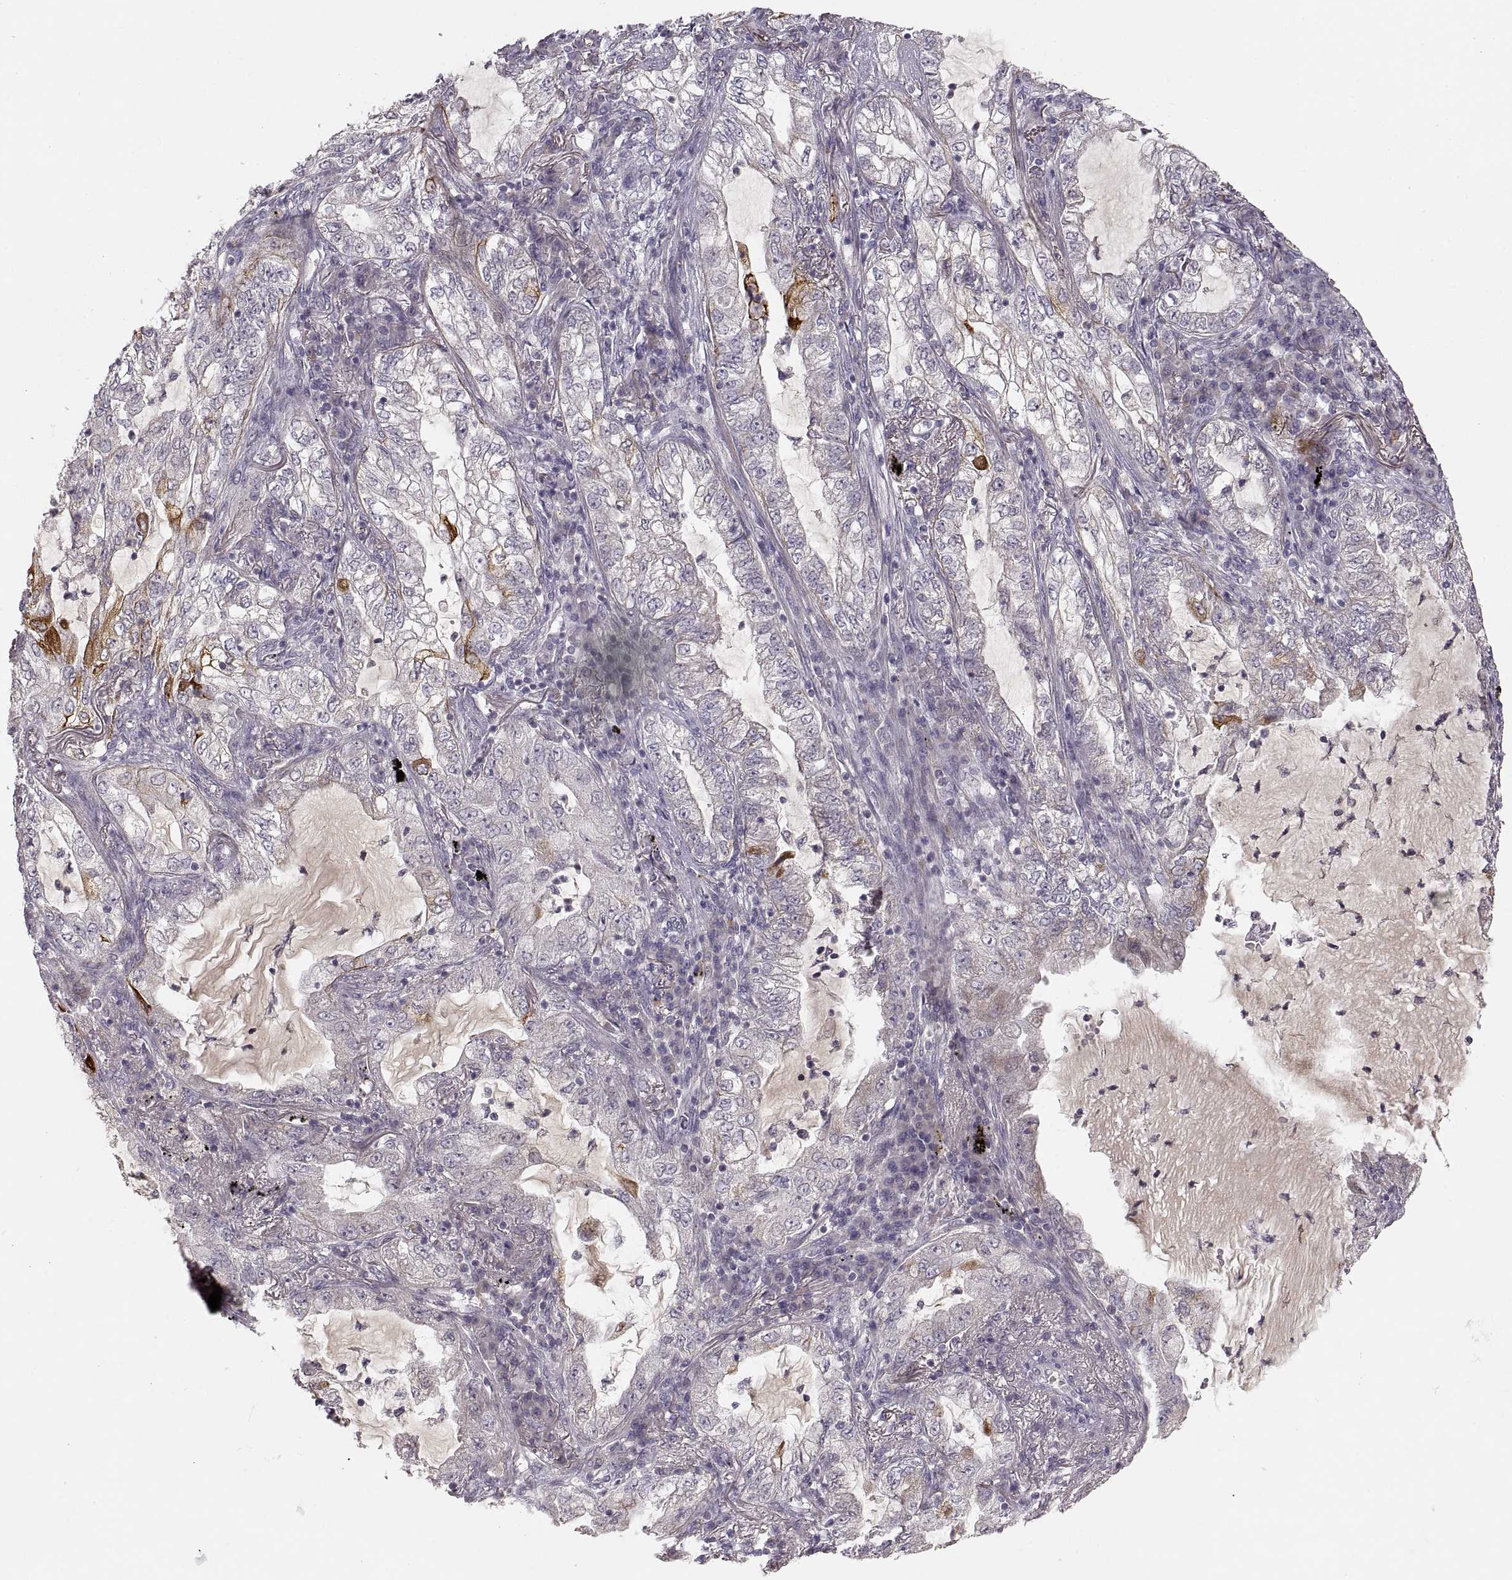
{"staining": {"intensity": "strong", "quantity": "<25%", "location": "cytoplasmic/membranous"}, "tissue": "lung cancer", "cell_type": "Tumor cells", "image_type": "cancer", "snomed": [{"axis": "morphology", "description": "Adenocarcinoma, NOS"}, {"axis": "topography", "description": "Lung"}], "caption": "Human lung adenocarcinoma stained for a protein (brown) exhibits strong cytoplasmic/membranous positive staining in approximately <25% of tumor cells.", "gene": "LAMC2", "patient": {"sex": "female", "age": 73}}